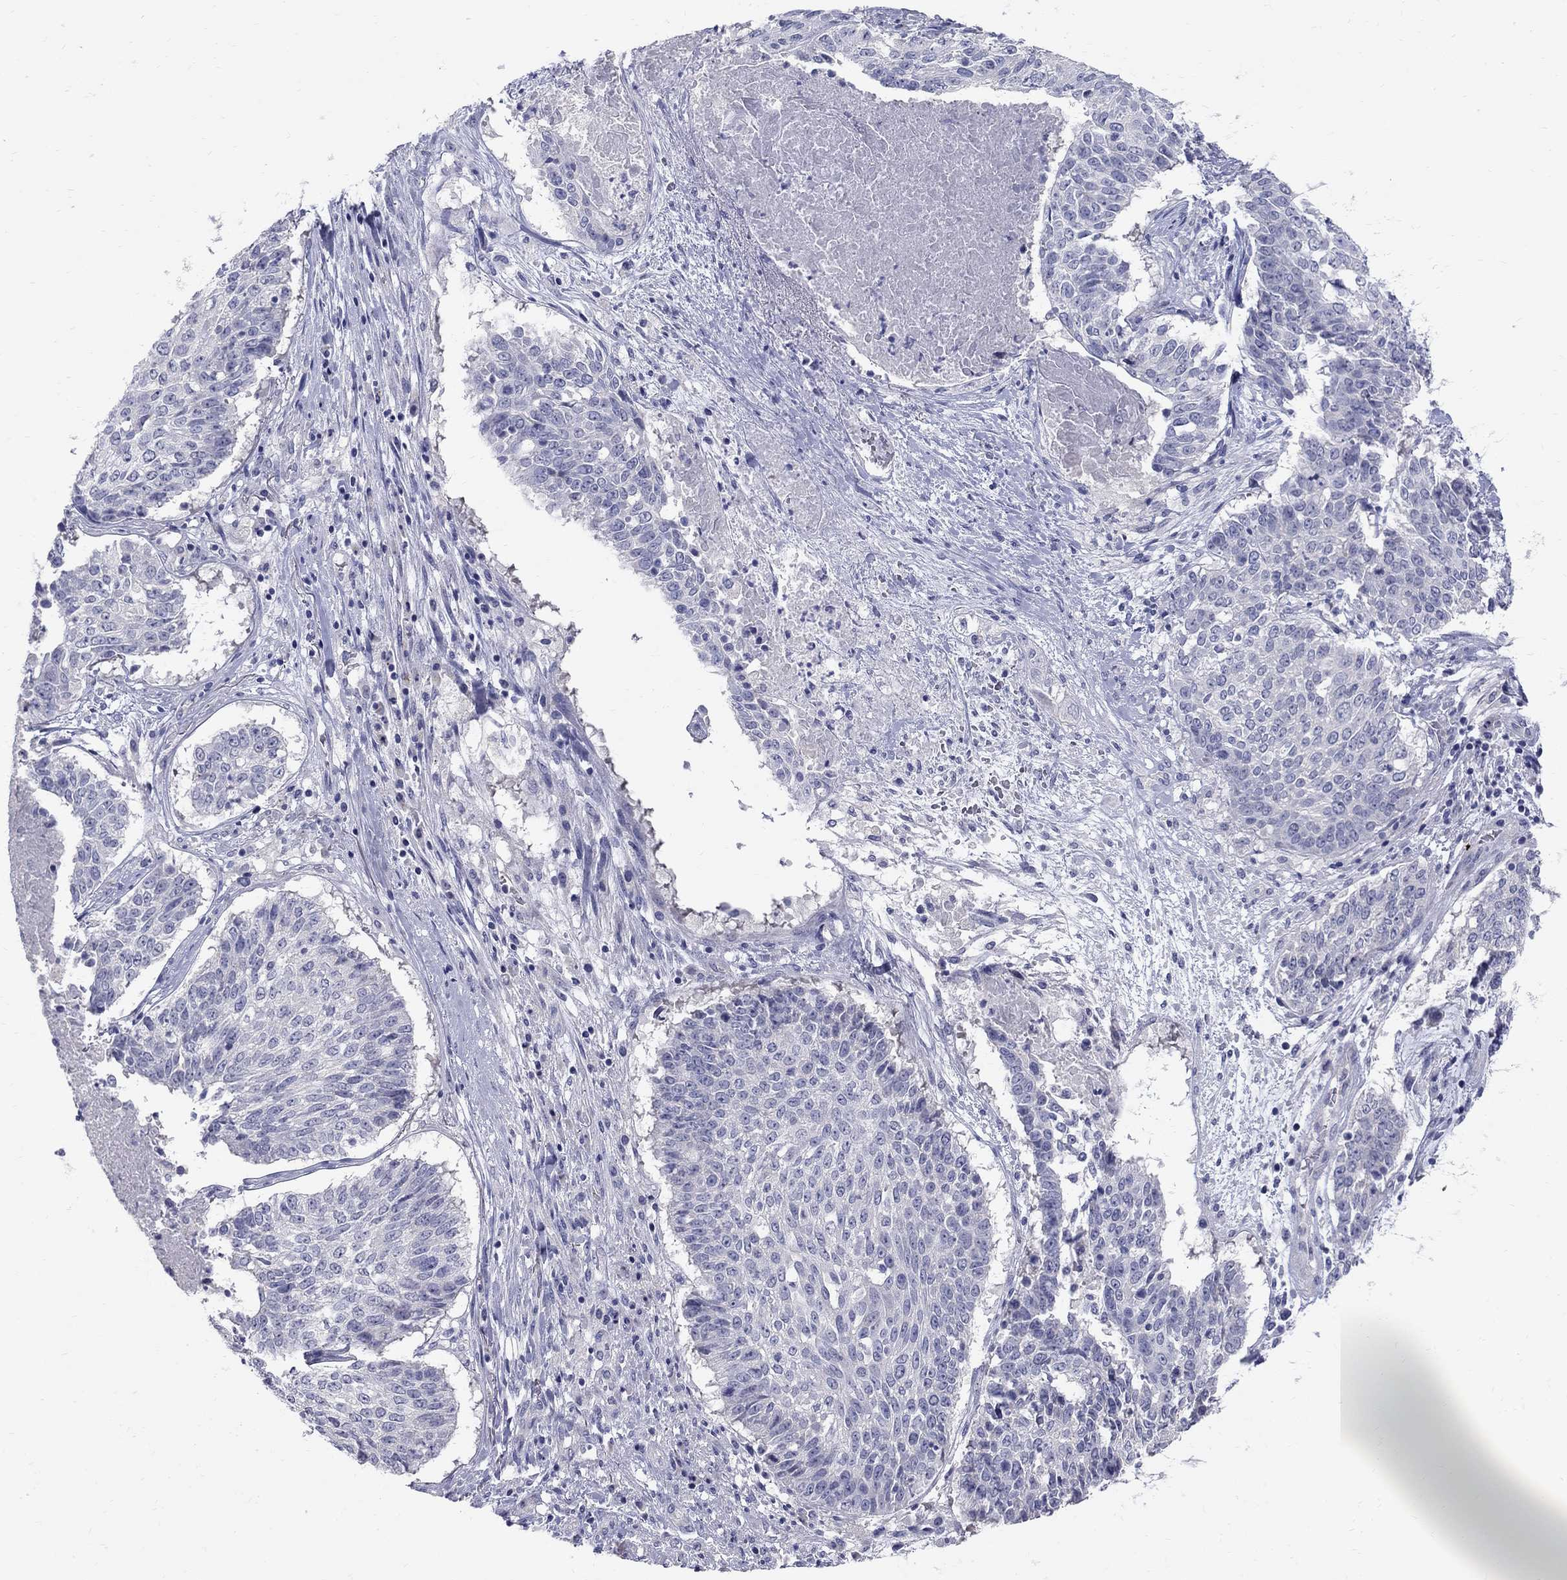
{"staining": {"intensity": "negative", "quantity": "none", "location": "none"}, "tissue": "lung cancer", "cell_type": "Tumor cells", "image_type": "cancer", "snomed": [{"axis": "morphology", "description": "Squamous cell carcinoma, NOS"}, {"axis": "topography", "description": "Lung"}], "caption": "A micrograph of human lung cancer (squamous cell carcinoma) is negative for staining in tumor cells.", "gene": "TP53TG5", "patient": {"sex": "male", "age": 64}}